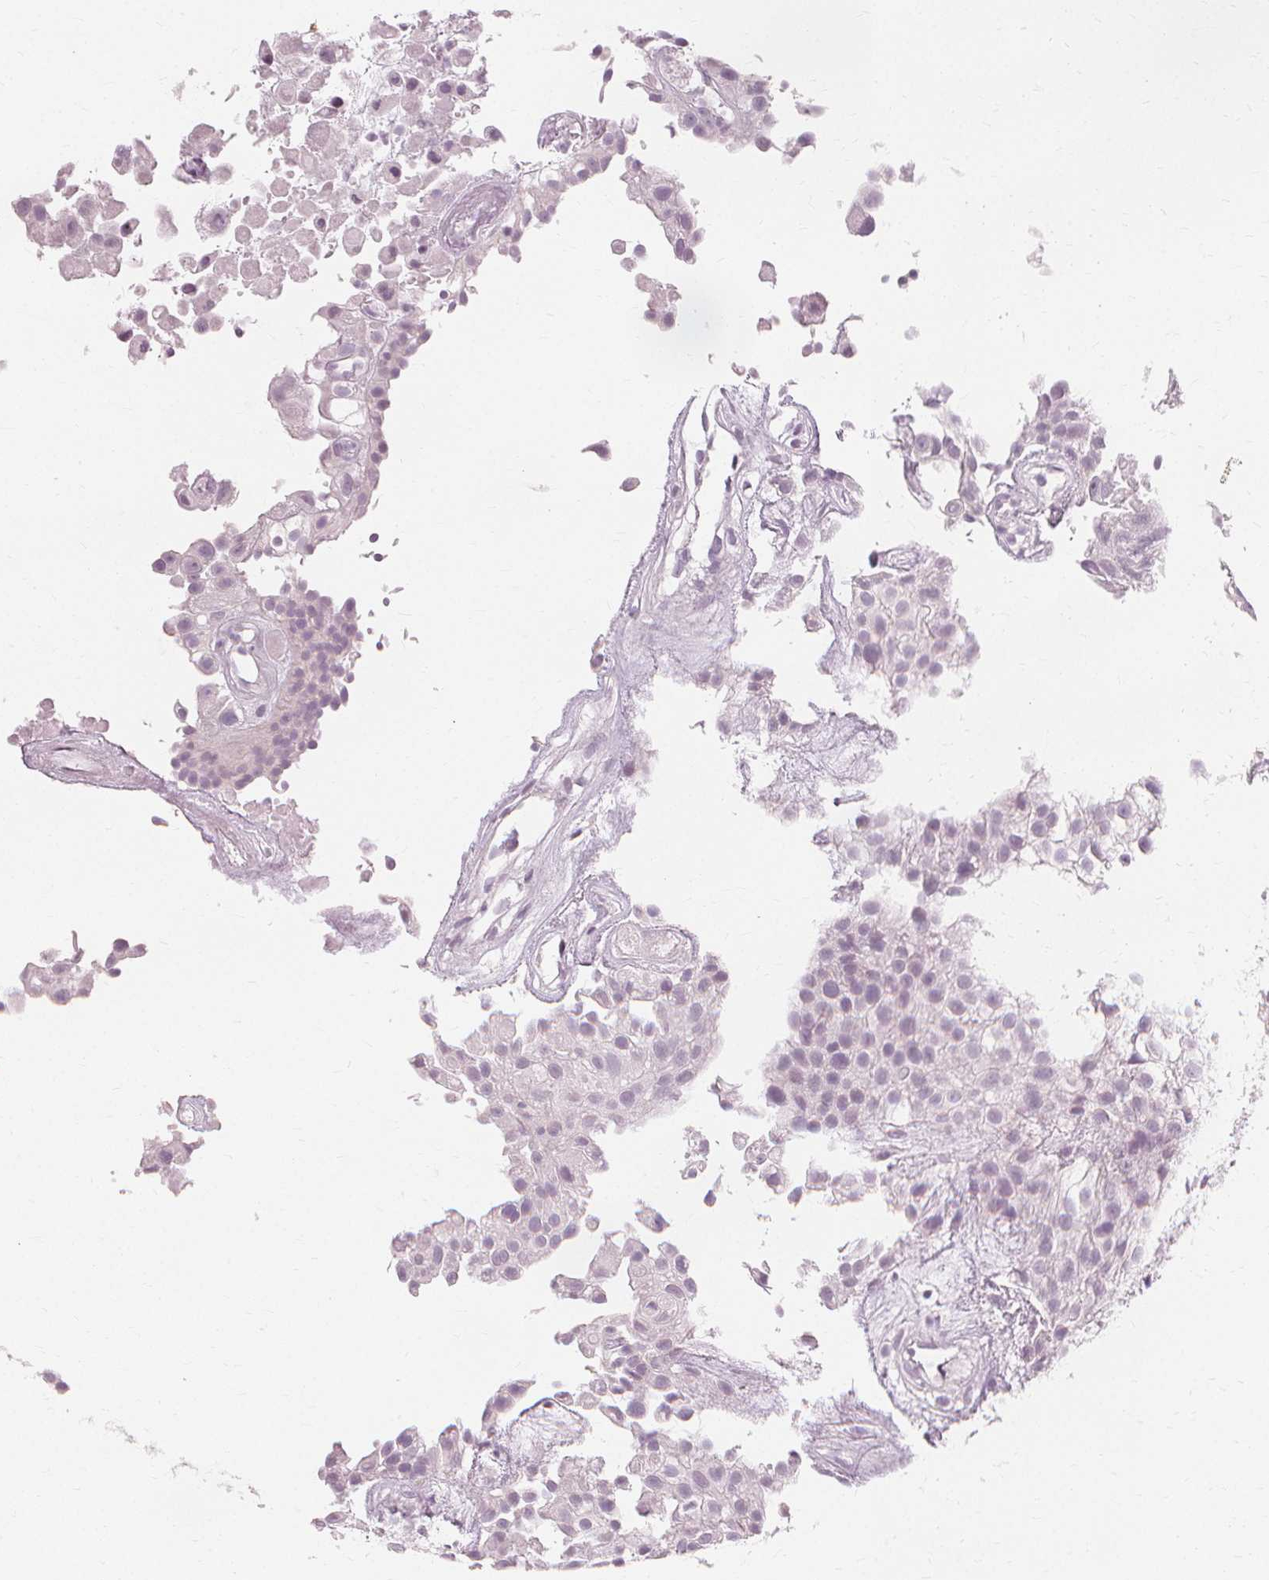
{"staining": {"intensity": "negative", "quantity": "none", "location": "none"}, "tissue": "urothelial cancer", "cell_type": "Tumor cells", "image_type": "cancer", "snomed": [{"axis": "morphology", "description": "Urothelial carcinoma, High grade"}, {"axis": "topography", "description": "Urinary bladder"}], "caption": "IHC micrograph of human urothelial cancer stained for a protein (brown), which displays no staining in tumor cells.", "gene": "NXPE1", "patient": {"sex": "male", "age": 56}}